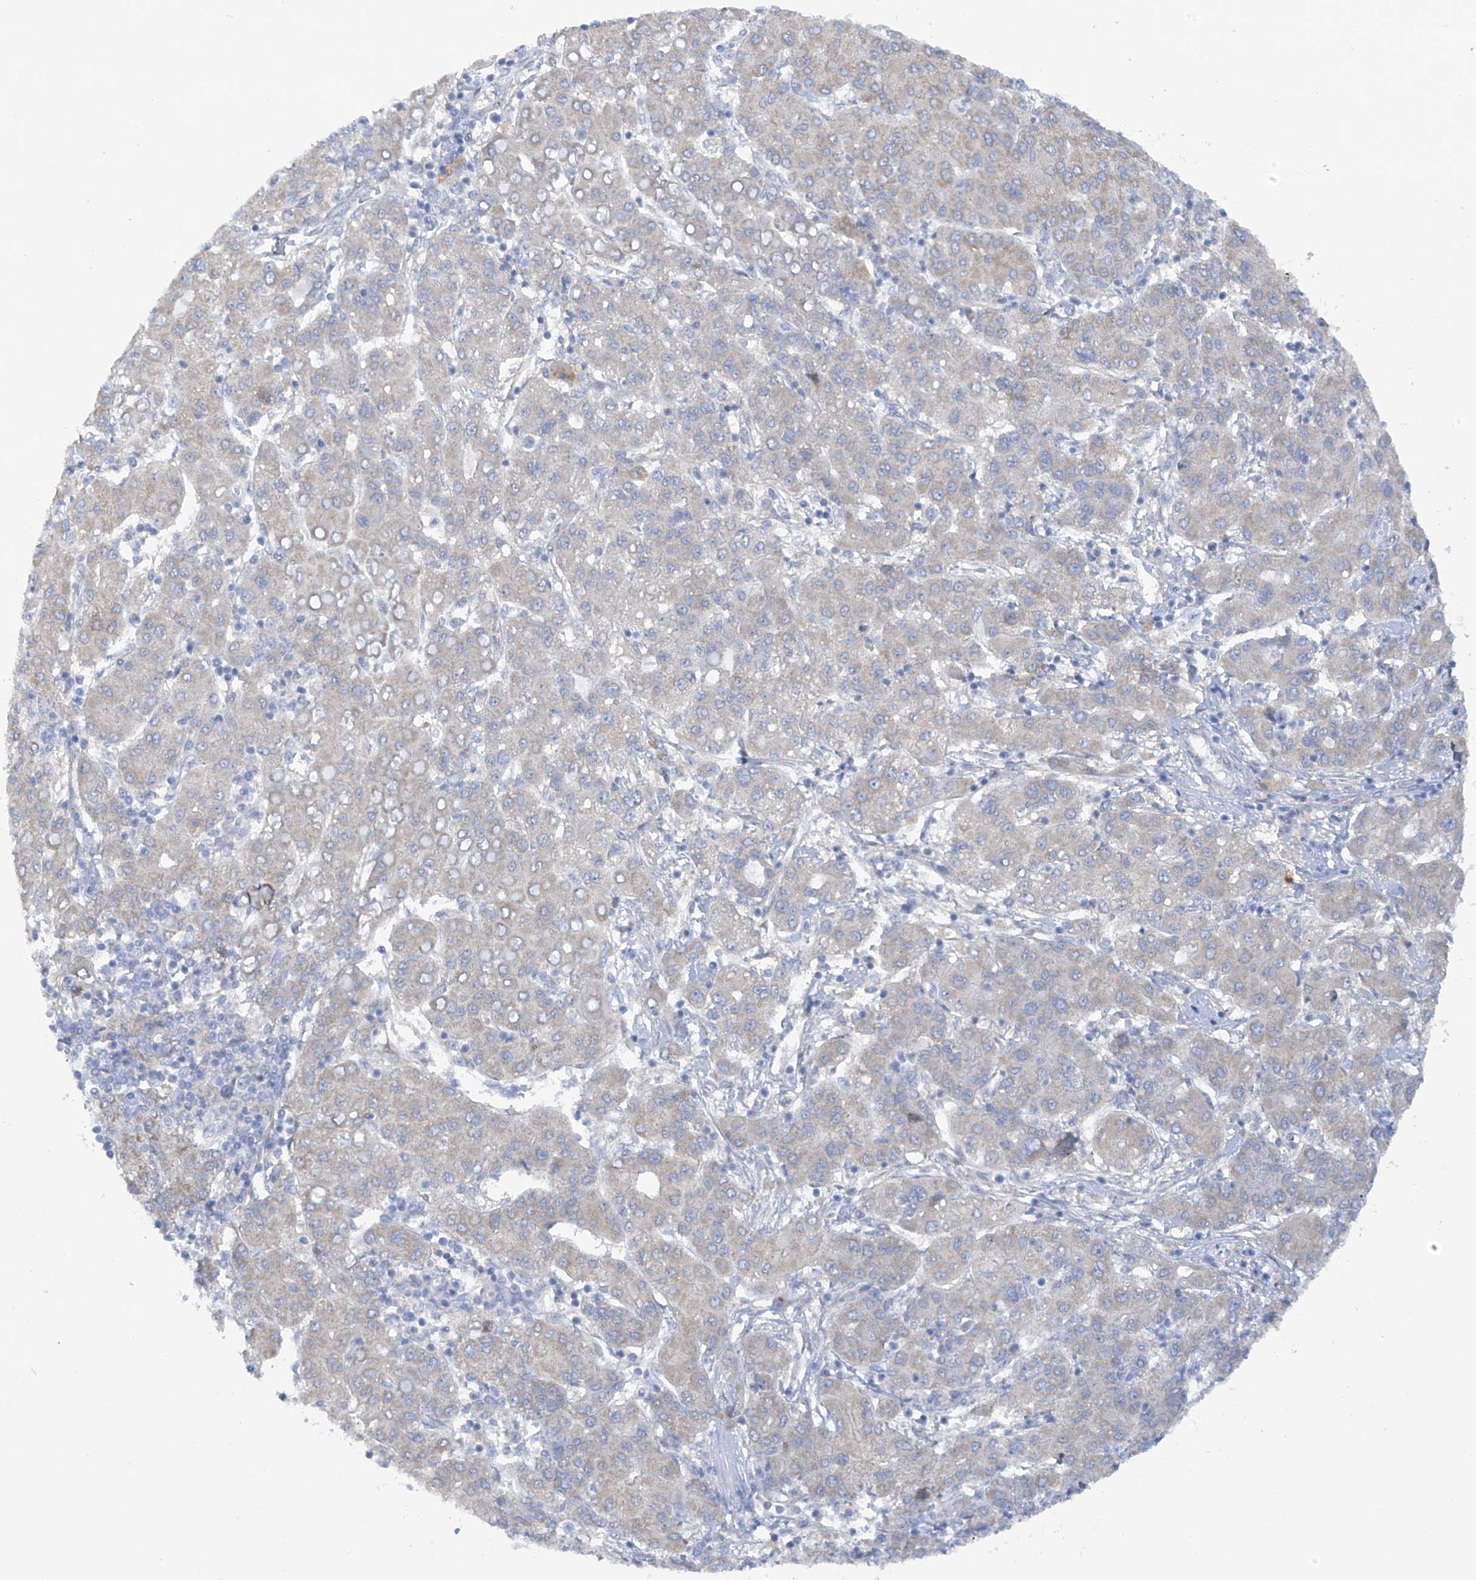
{"staining": {"intensity": "weak", "quantity": "25%-75%", "location": "cytoplasmic/membranous"}, "tissue": "liver cancer", "cell_type": "Tumor cells", "image_type": "cancer", "snomed": [{"axis": "morphology", "description": "Carcinoma, Hepatocellular, NOS"}, {"axis": "topography", "description": "Liver"}], "caption": "High-magnification brightfield microscopy of liver cancer (hepatocellular carcinoma) stained with DAB (brown) and counterstained with hematoxylin (blue). tumor cells exhibit weak cytoplasmic/membranous positivity is seen in about25%-75% of cells.", "gene": "TRMT2B", "patient": {"sex": "male", "age": 65}}